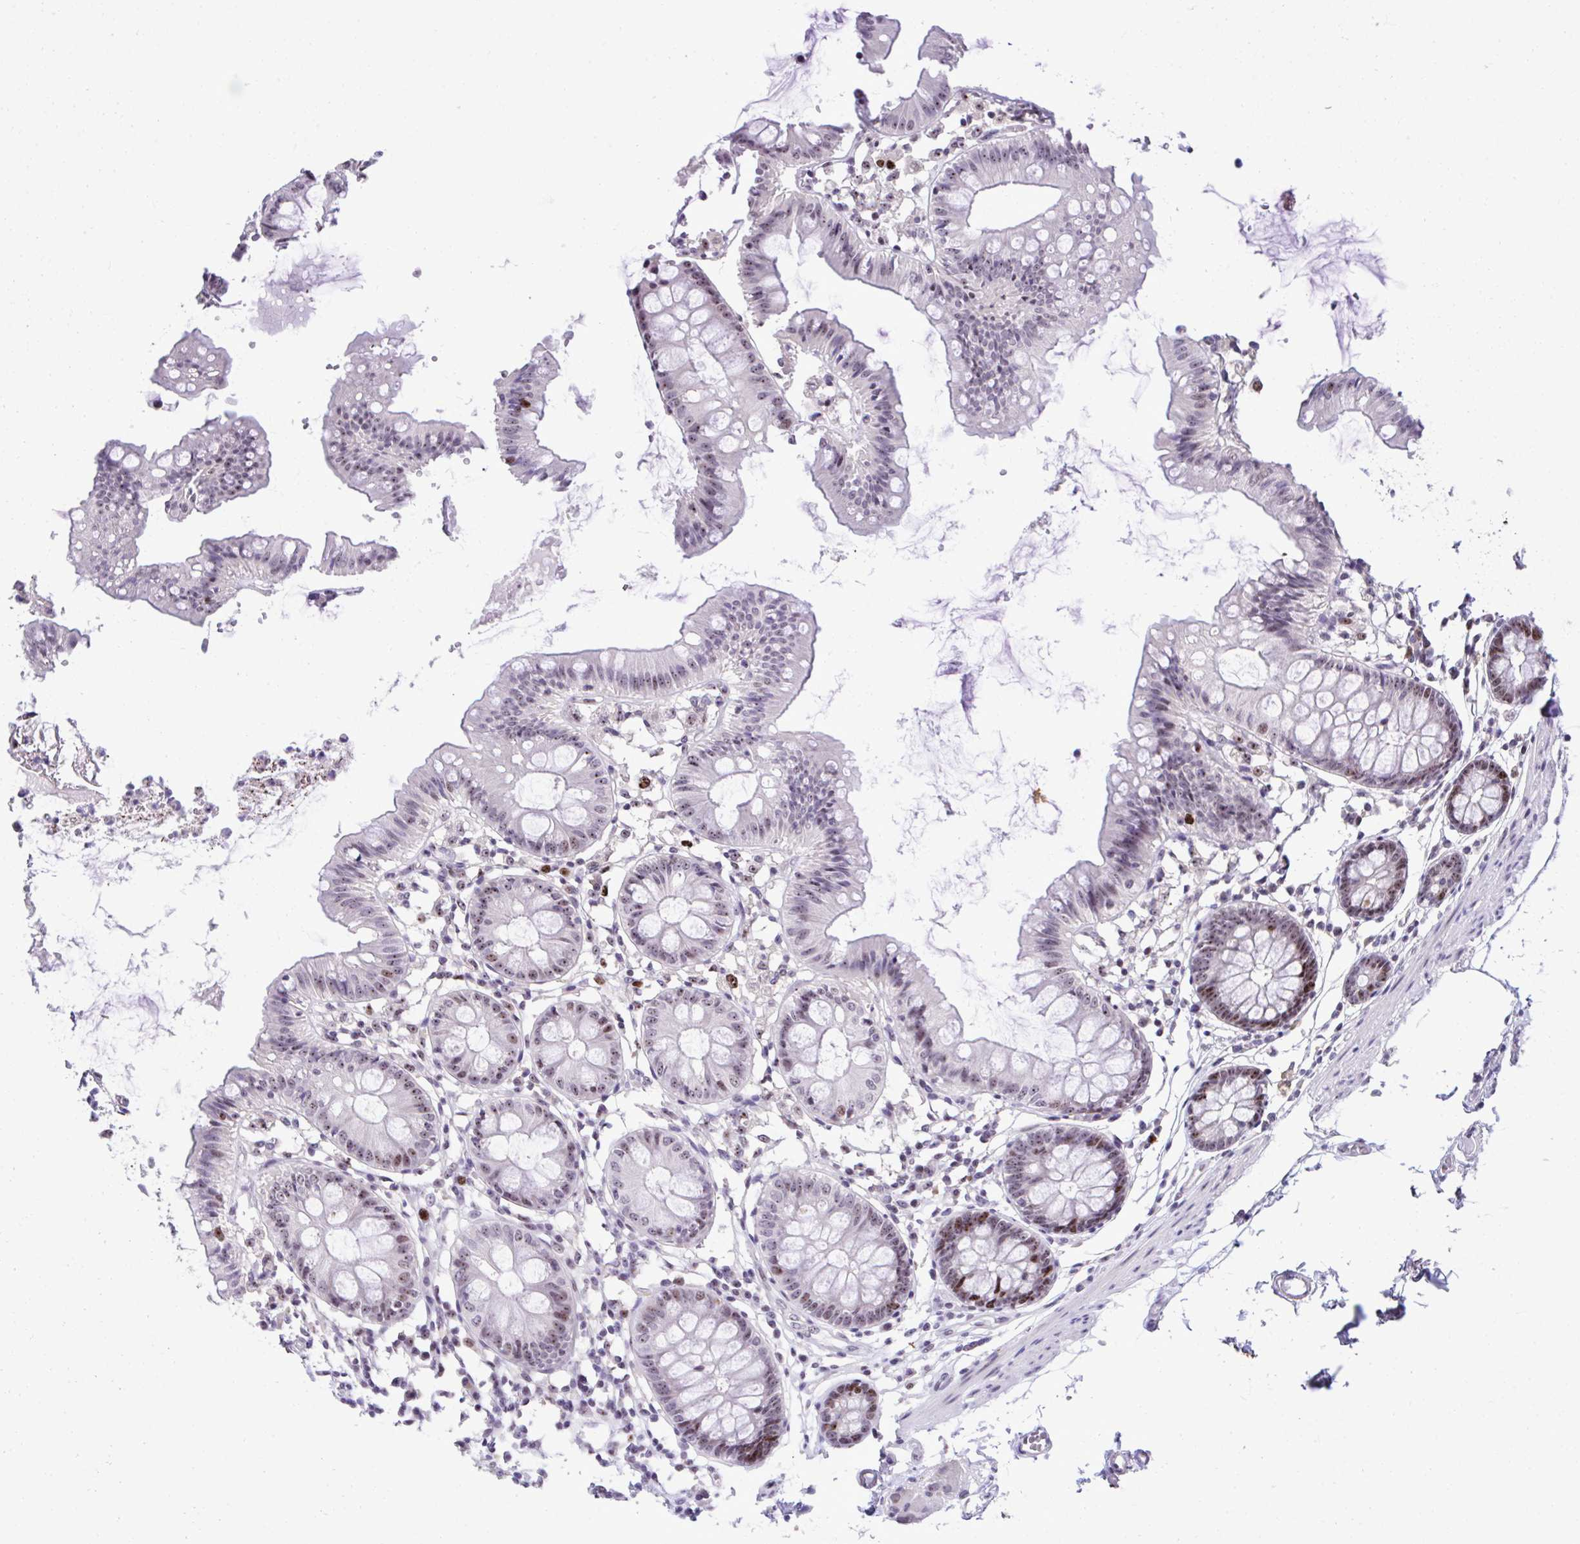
{"staining": {"intensity": "weak", "quantity": "<25%", "location": "nuclear"}, "tissue": "colon", "cell_type": "Endothelial cells", "image_type": "normal", "snomed": [{"axis": "morphology", "description": "Normal tissue, NOS"}, {"axis": "topography", "description": "Colon"}], "caption": "High magnification brightfield microscopy of benign colon stained with DAB (3,3'-diaminobenzidine) (brown) and counterstained with hematoxylin (blue): endothelial cells show no significant staining.", "gene": "CEP72", "patient": {"sex": "female", "age": 84}}